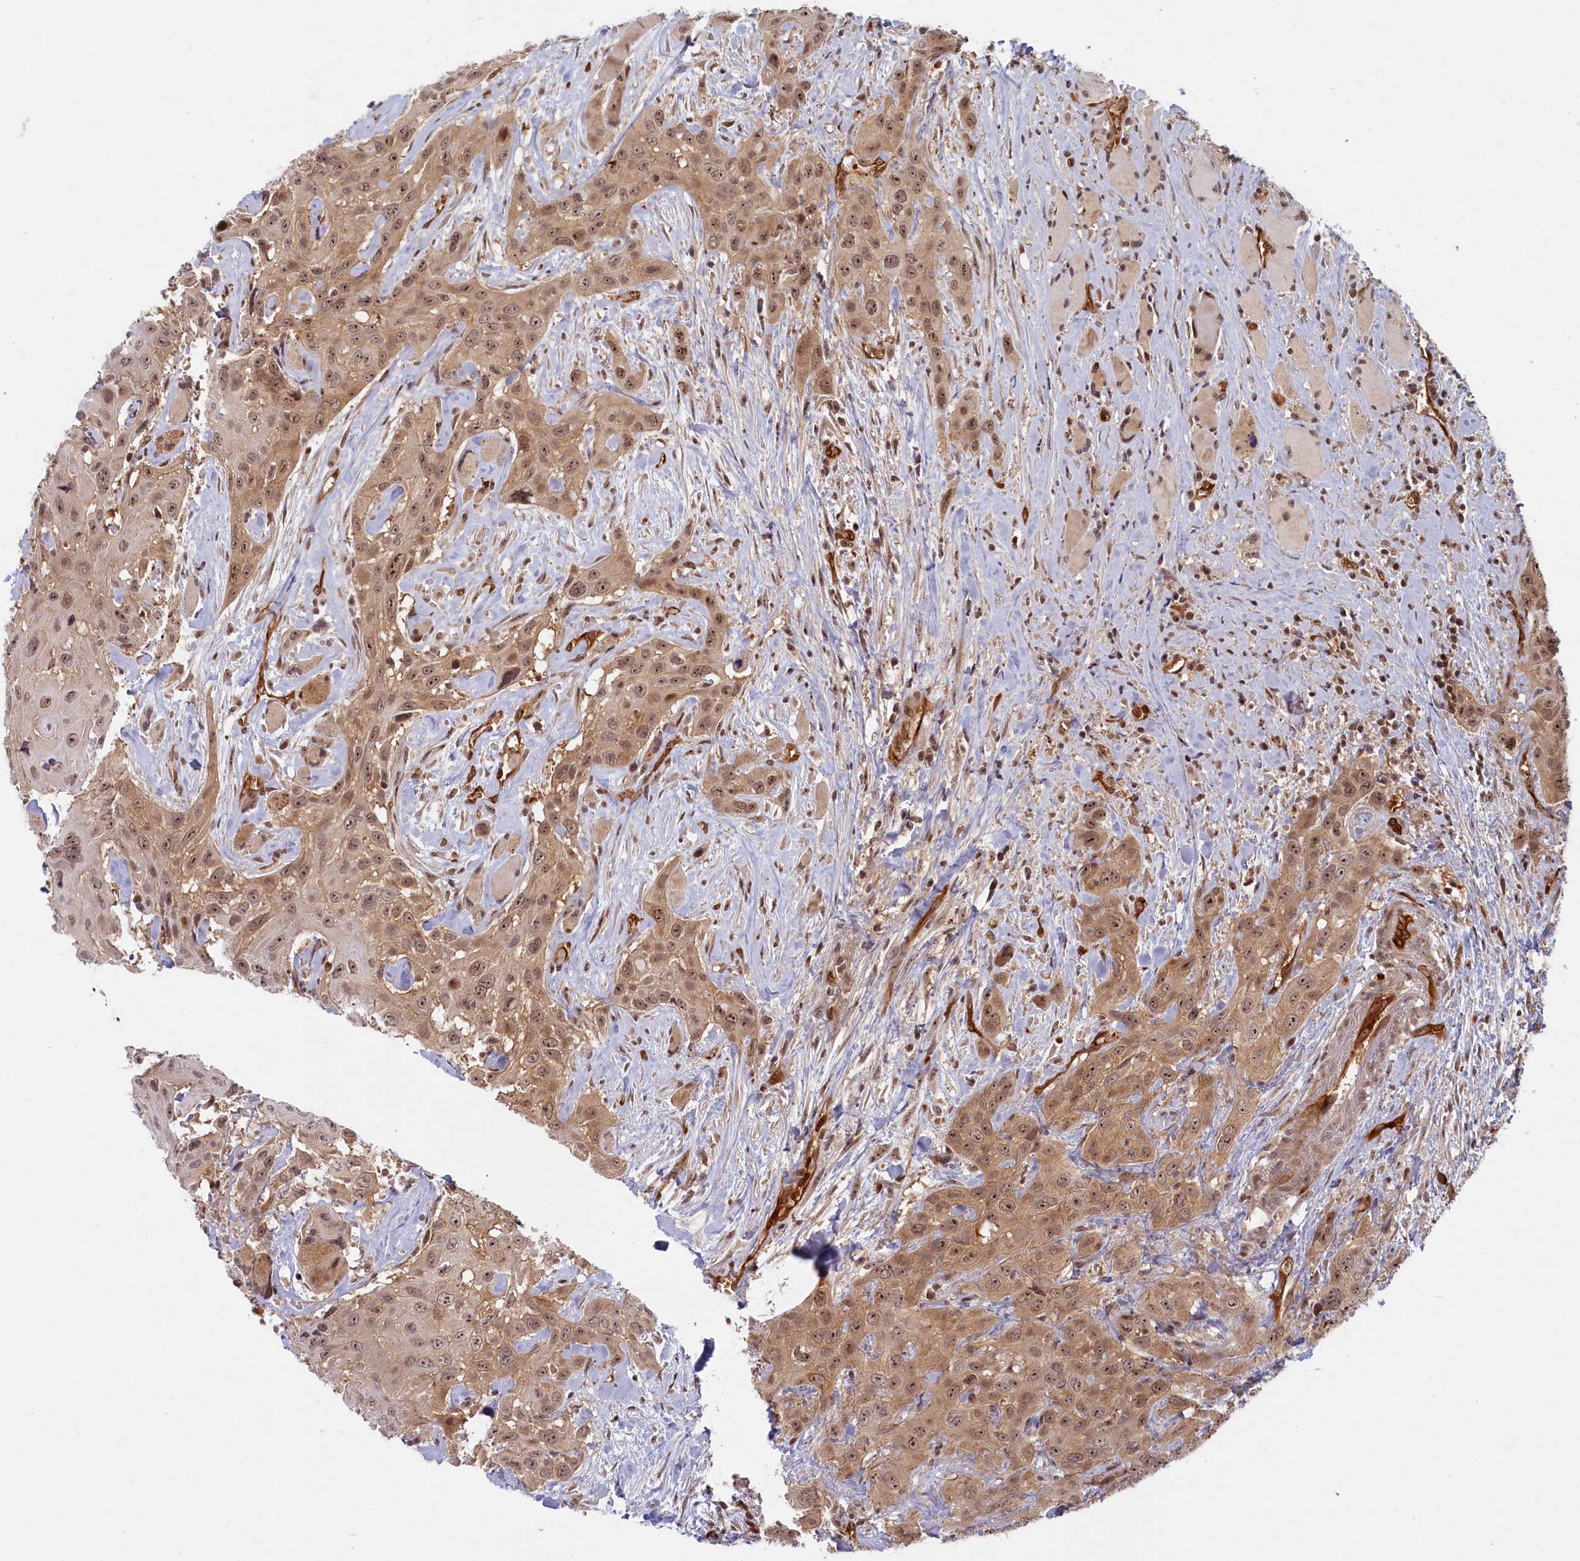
{"staining": {"intensity": "moderate", "quantity": ">75%", "location": "cytoplasmic/membranous,nuclear"}, "tissue": "head and neck cancer", "cell_type": "Tumor cells", "image_type": "cancer", "snomed": [{"axis": "morphology", "description": "Squamous cell carcinoma, NOS"}, {"axis": "topography", "description": "Head-Neck"}], "caption": "Immunohistochemistry photomicrograph of human head and neck cancer stained for a protein (brown), which demonstrates medium levels of moderate cytoplasmic/membranous and nuclear staining in approximately >75% of tumor cells.", "gene": "SNRK", "patient": {"sex": "male", "age": 81}}